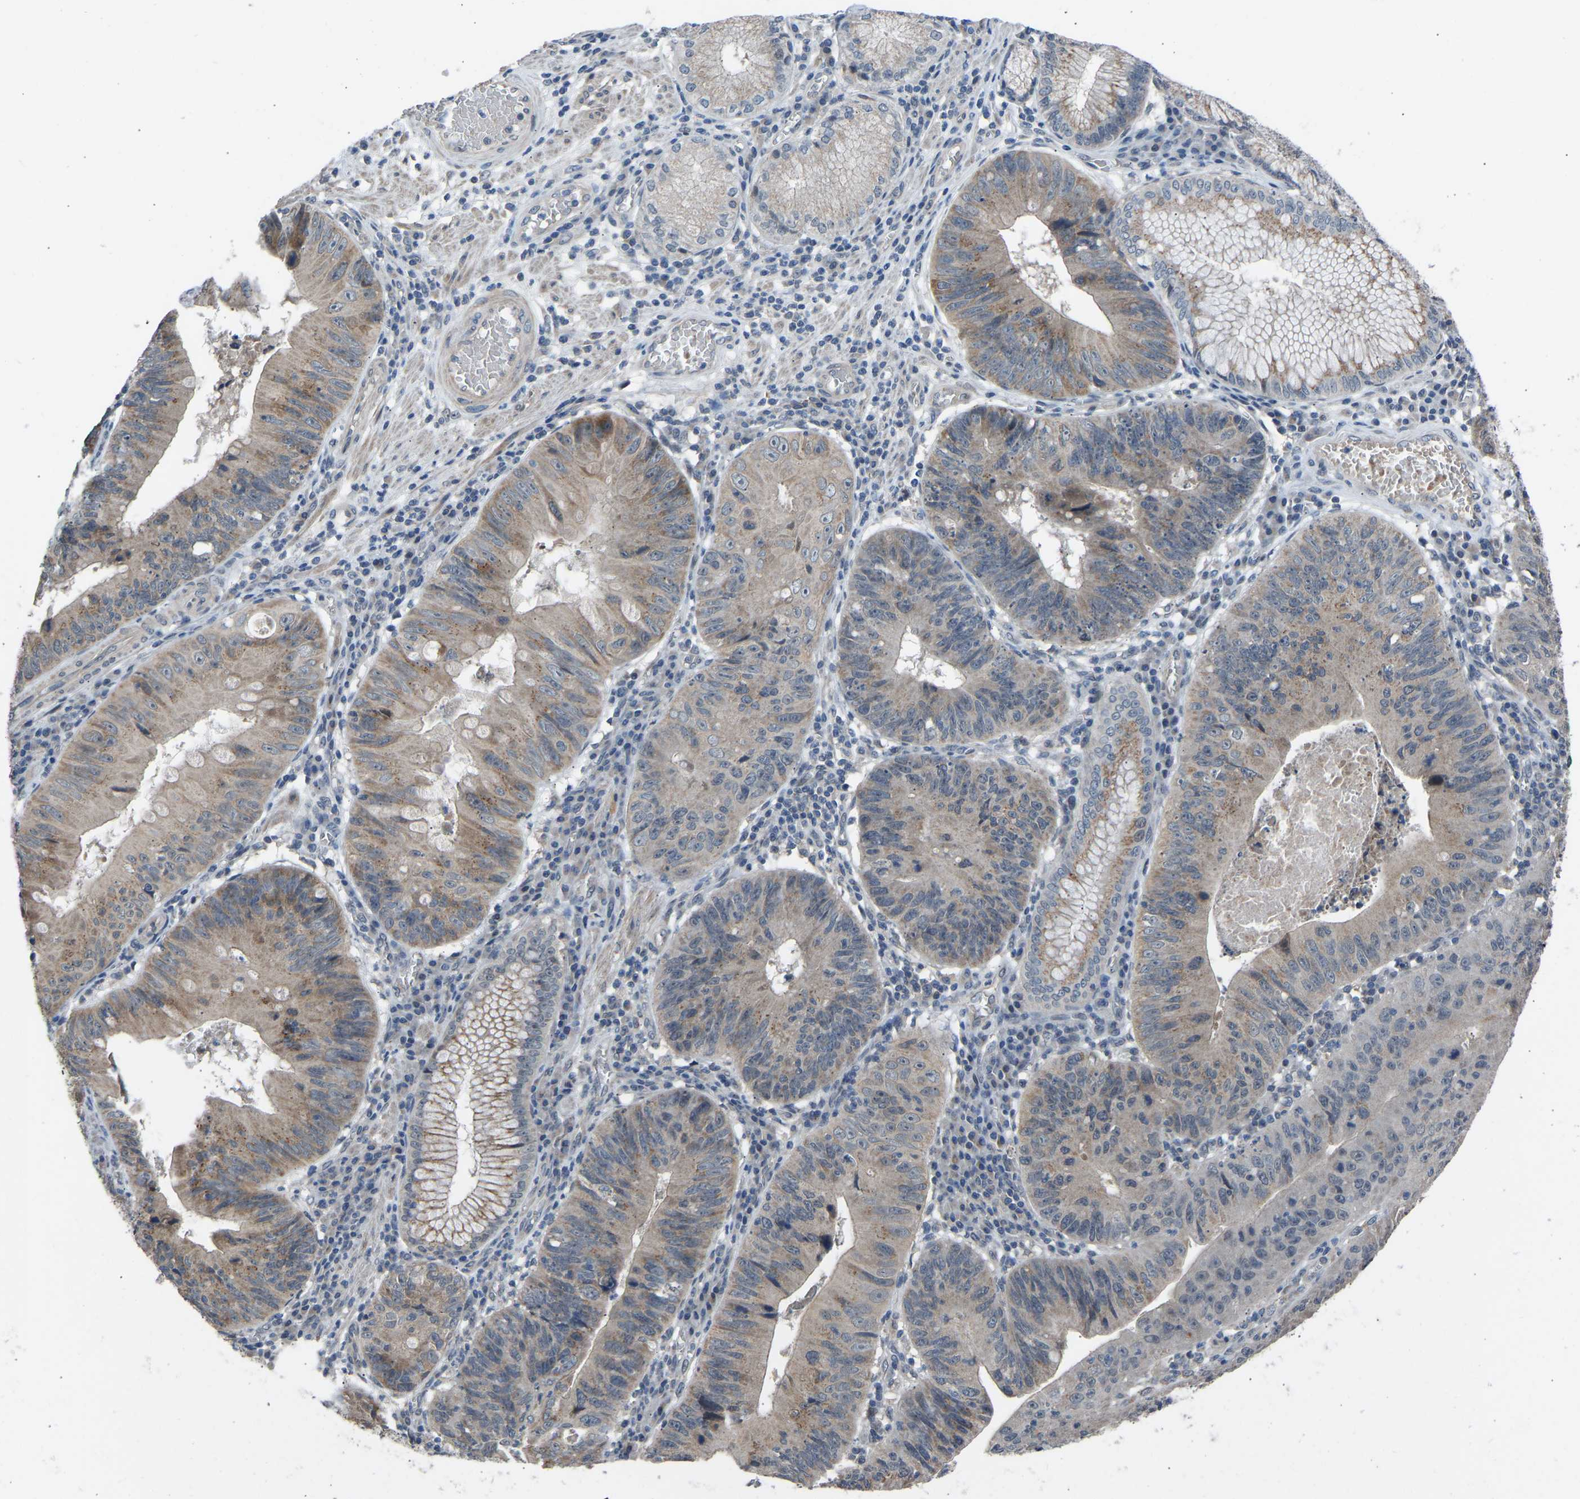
{"staining": {"intensity": "moderate", "quantity": ">75%", "location": "cytoplasmic/membranous"}, "tissue": "stomach cancer", "cell_type": "Tumor cells", "image_type": "cancer", "snomed": [{"axis": "morphology", "description": "Adenocarcinoma, NOS"}, {"axis": "topography", "description": "Stomach"}], "caption": "High-magnification brightfield microscopy of stomach cancer stained with DAB (brown) and counterstained with hematoxylin (blue). tumor cells exhibit moderate cytoplasmic/membranous expression is seen in approximately>75% of cells. The staining was performed using DAB, with brown indicating positive protein expression. Nuclei are stained blue with hematoxylin.", "gene": "CDK2AP1", "patient": {"sex": "male", "age": 59}}